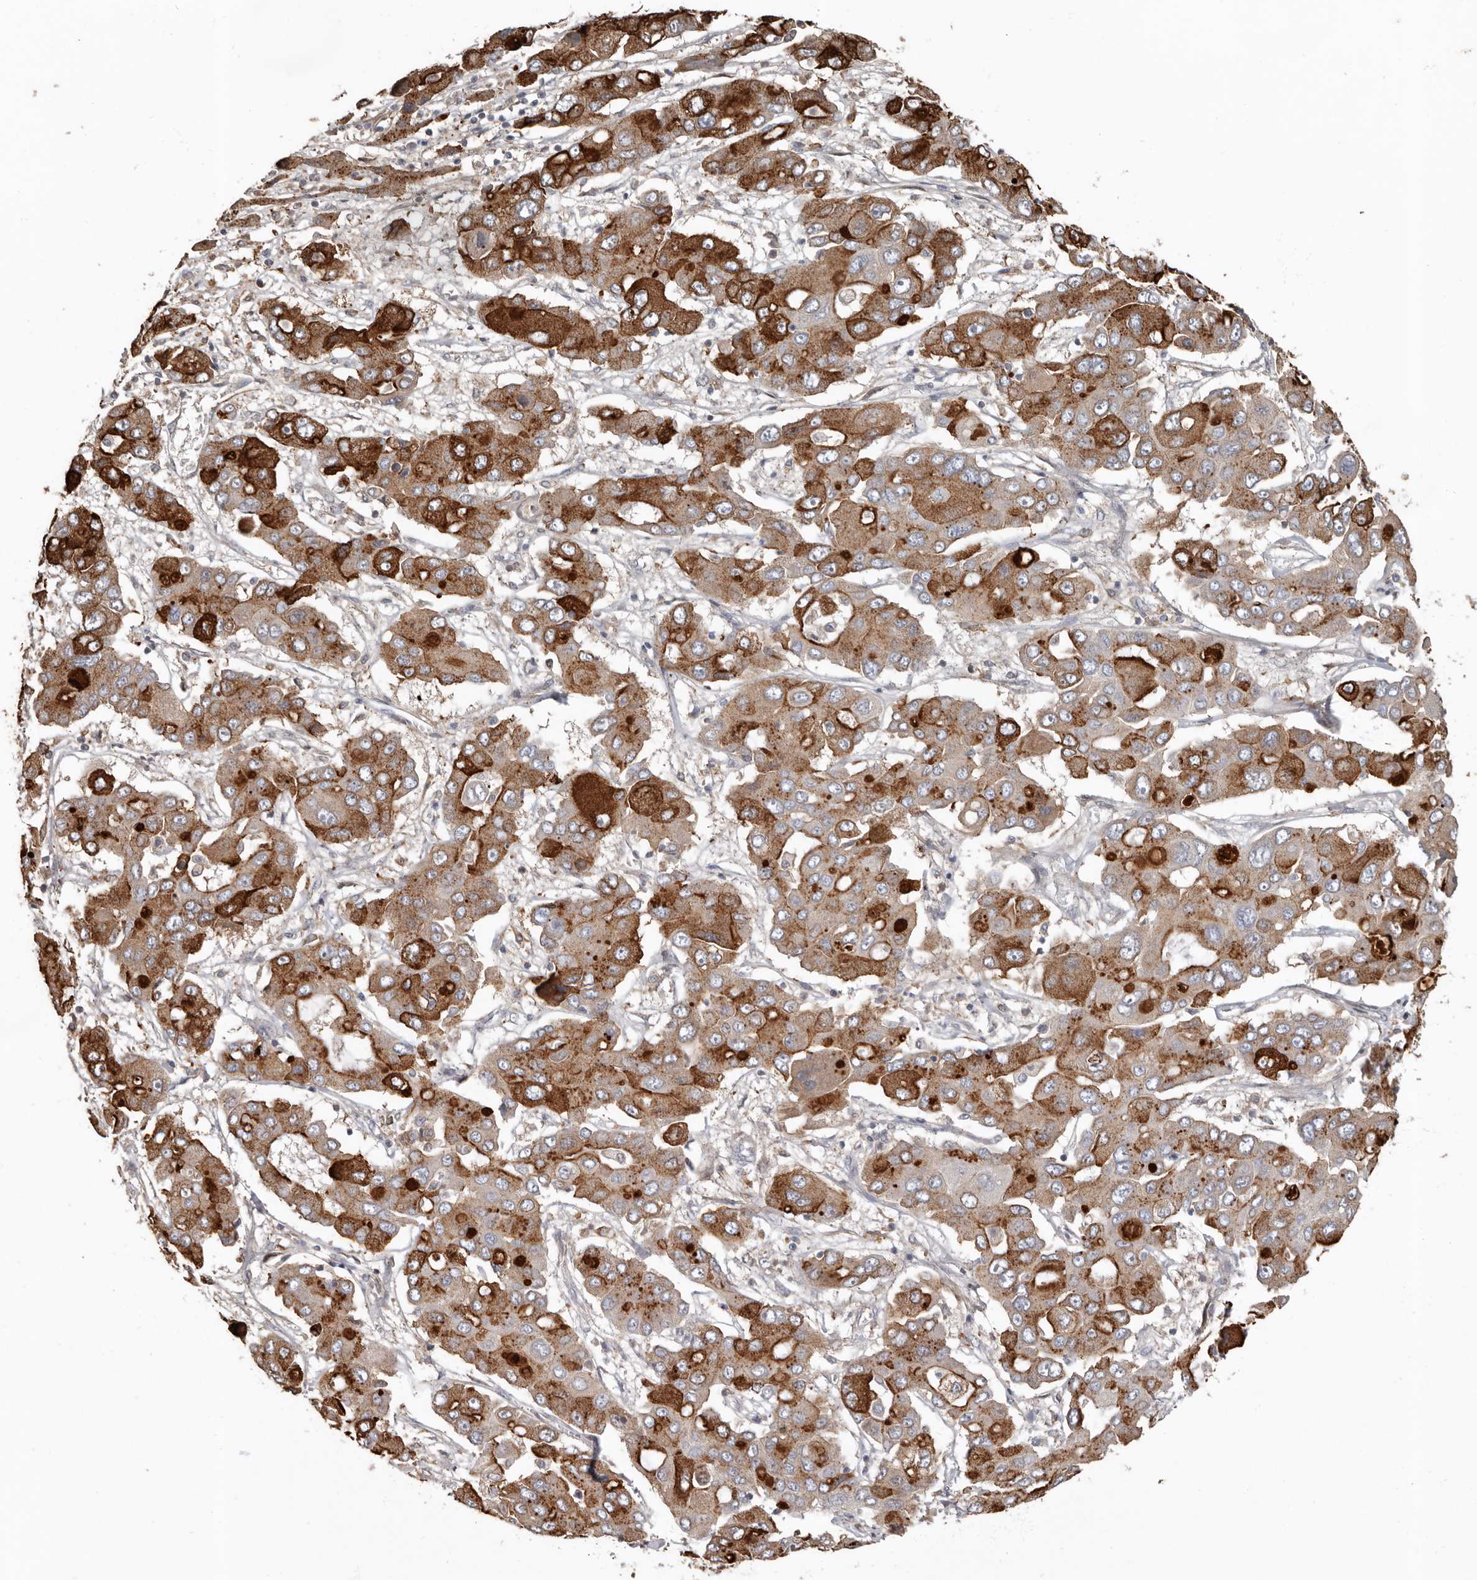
{"staining": {"intensity": "strong", "quantity": "25%-75%", "location": "cytoplasmic/membranous,nuclear"}, "tissue": "liver cancer", "cell_type": "Tumor cells", "image_type": "cancer", "snomed": [{"axis": "morphology", "description": "Cholangiocarcinoma"}, {"axis": "topography", "description": "Liver"}], "caption": "The histopathology image reveals immunohistochemical staining of cholangiocarcinoma (liver). There is strong cytoplasmic/membranous and nuclear expression is appreciated in approximately 25%-75% of tumor cells.", "gene": "LRGUK", "patient": {"sex": "male", "age": 67}}